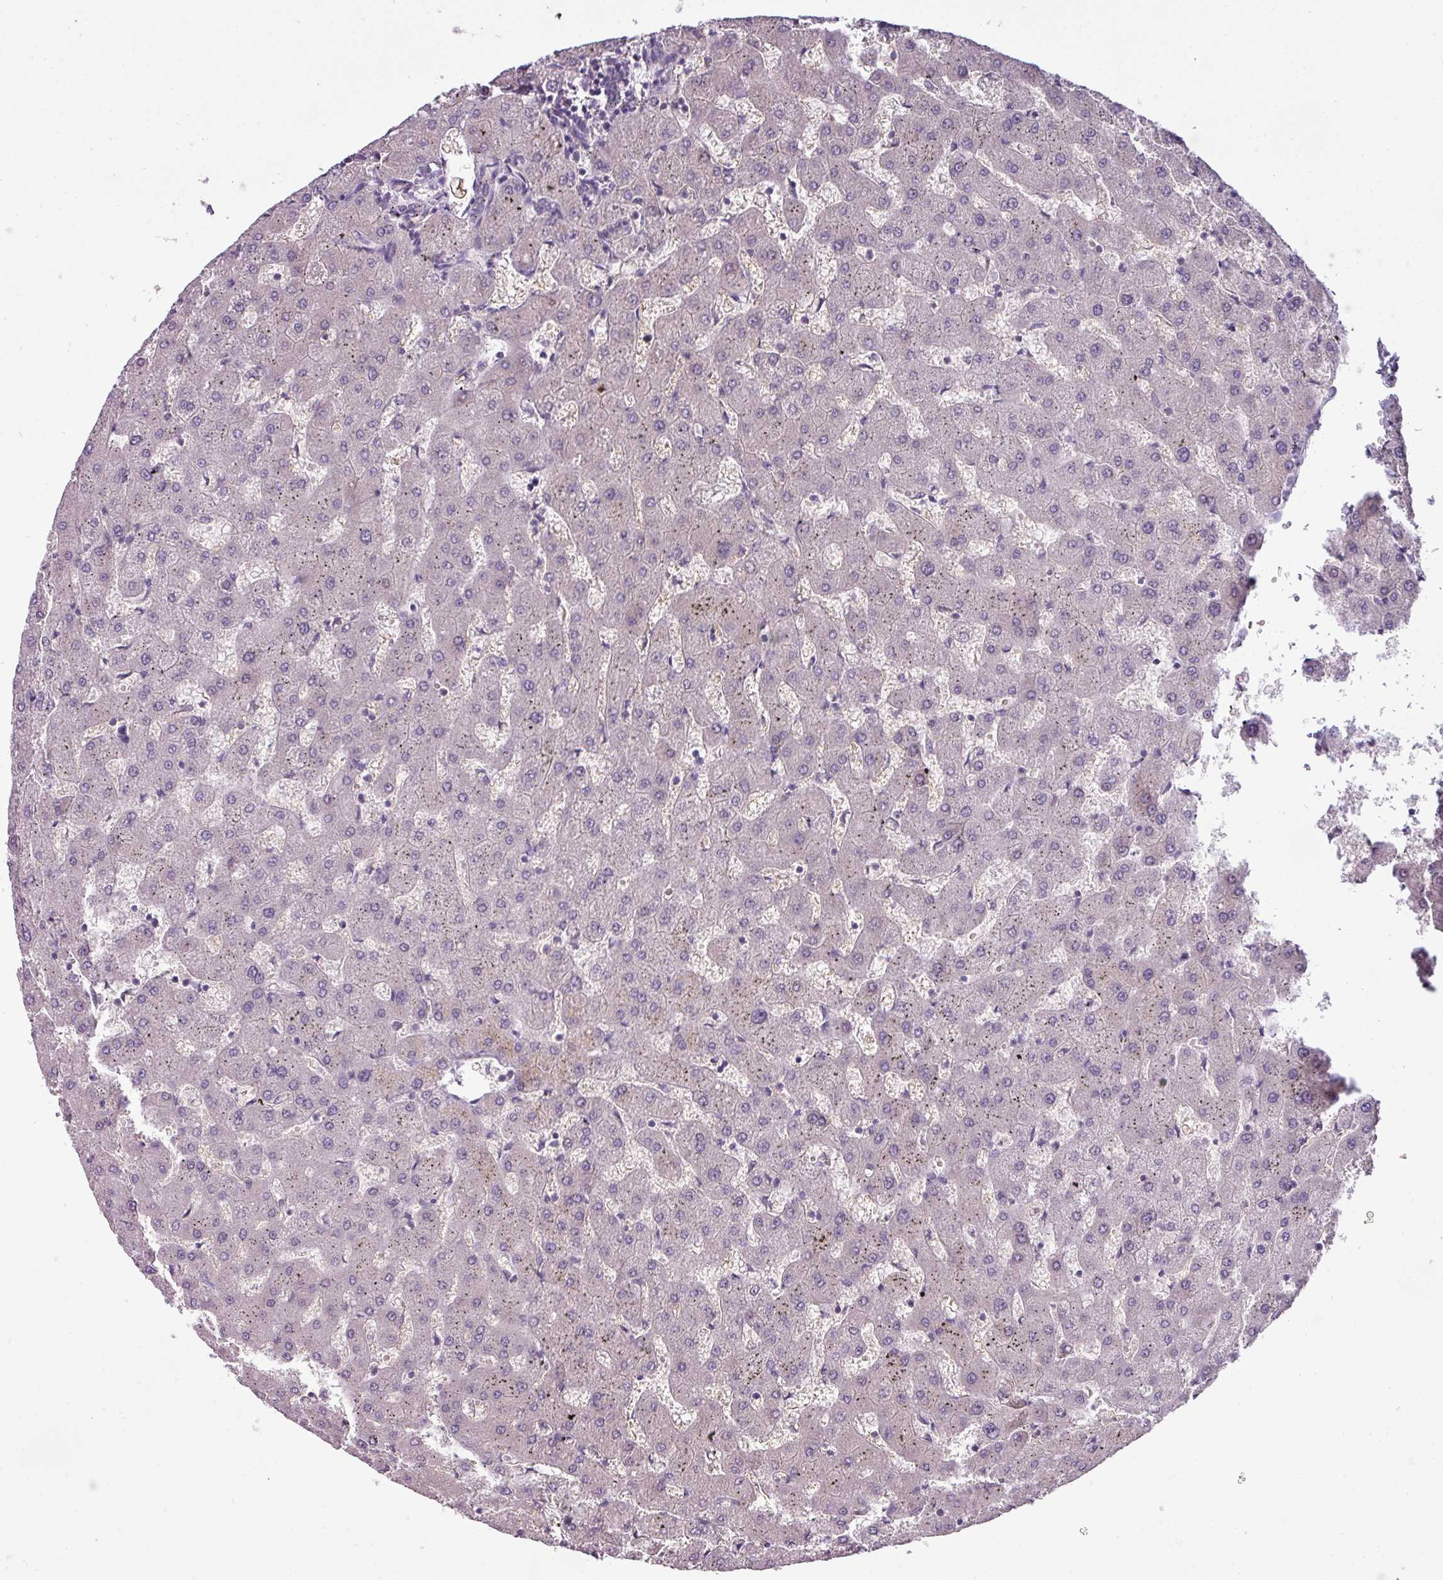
{"staining": {"intensity": "negative", "quantity": "none", "location": "none"}, "tissue": "liver", "cell_type": "Cholangiocytes", "image_type": "normal", "snomed": [{"axis": "morphology", "description": "Normal tissue, NOS"}, {"axis": "topography", "description": "Liver"}], "caption": "DAB (3,3'-diaminobenzidine) immunohistochemical staining of benign liver shows no significant staining in cholangiocytes.", "gene": "DNAAF9", "patient": {"sex": "female", "age": 63}}